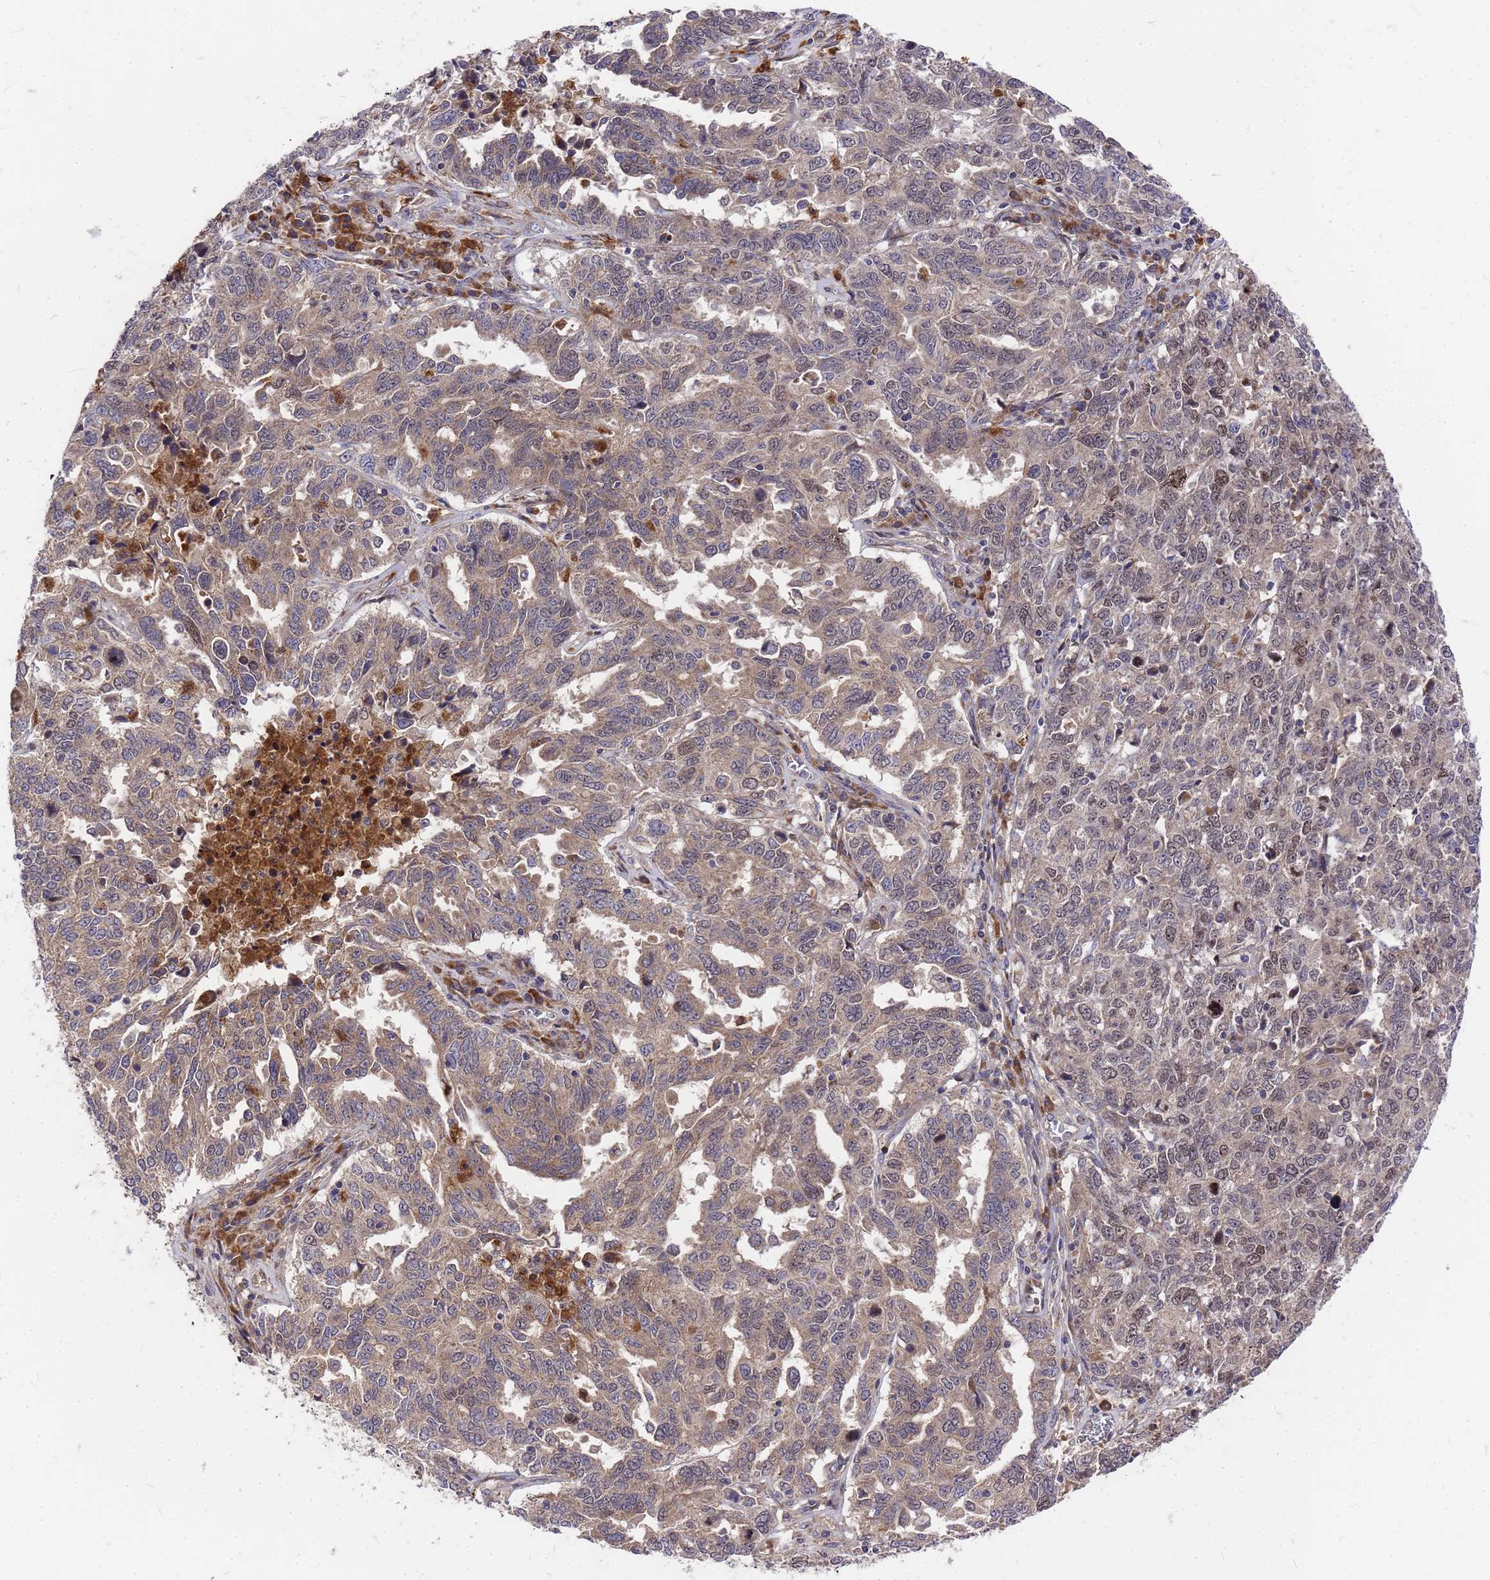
{"staining": {"intensity": "weak", "quantity": "25%-75%", "location": "cytoplasmic/membranous"}, "tissue": "ovarian cancer", "cell_type": "Tumor cells", "image_type": "cancer", "snomed": [{"axis": "morphology", "description": "Carcinoma, endometroid"}, {"axis": "topography", "description": "Ovary"}], "caption": "Brown immunohistochemical staining in ovarian cancer (endometroid carcinoma) shows weak cytoplasmic/membranous staining in about 25%-75% of tumor cells. Immunohistochemistry (ihc) stains the protein of interest in brown and the nuclei are stained blue.", "gene": "ZNF717", "patient": {"sex": "female", "age": 62}}